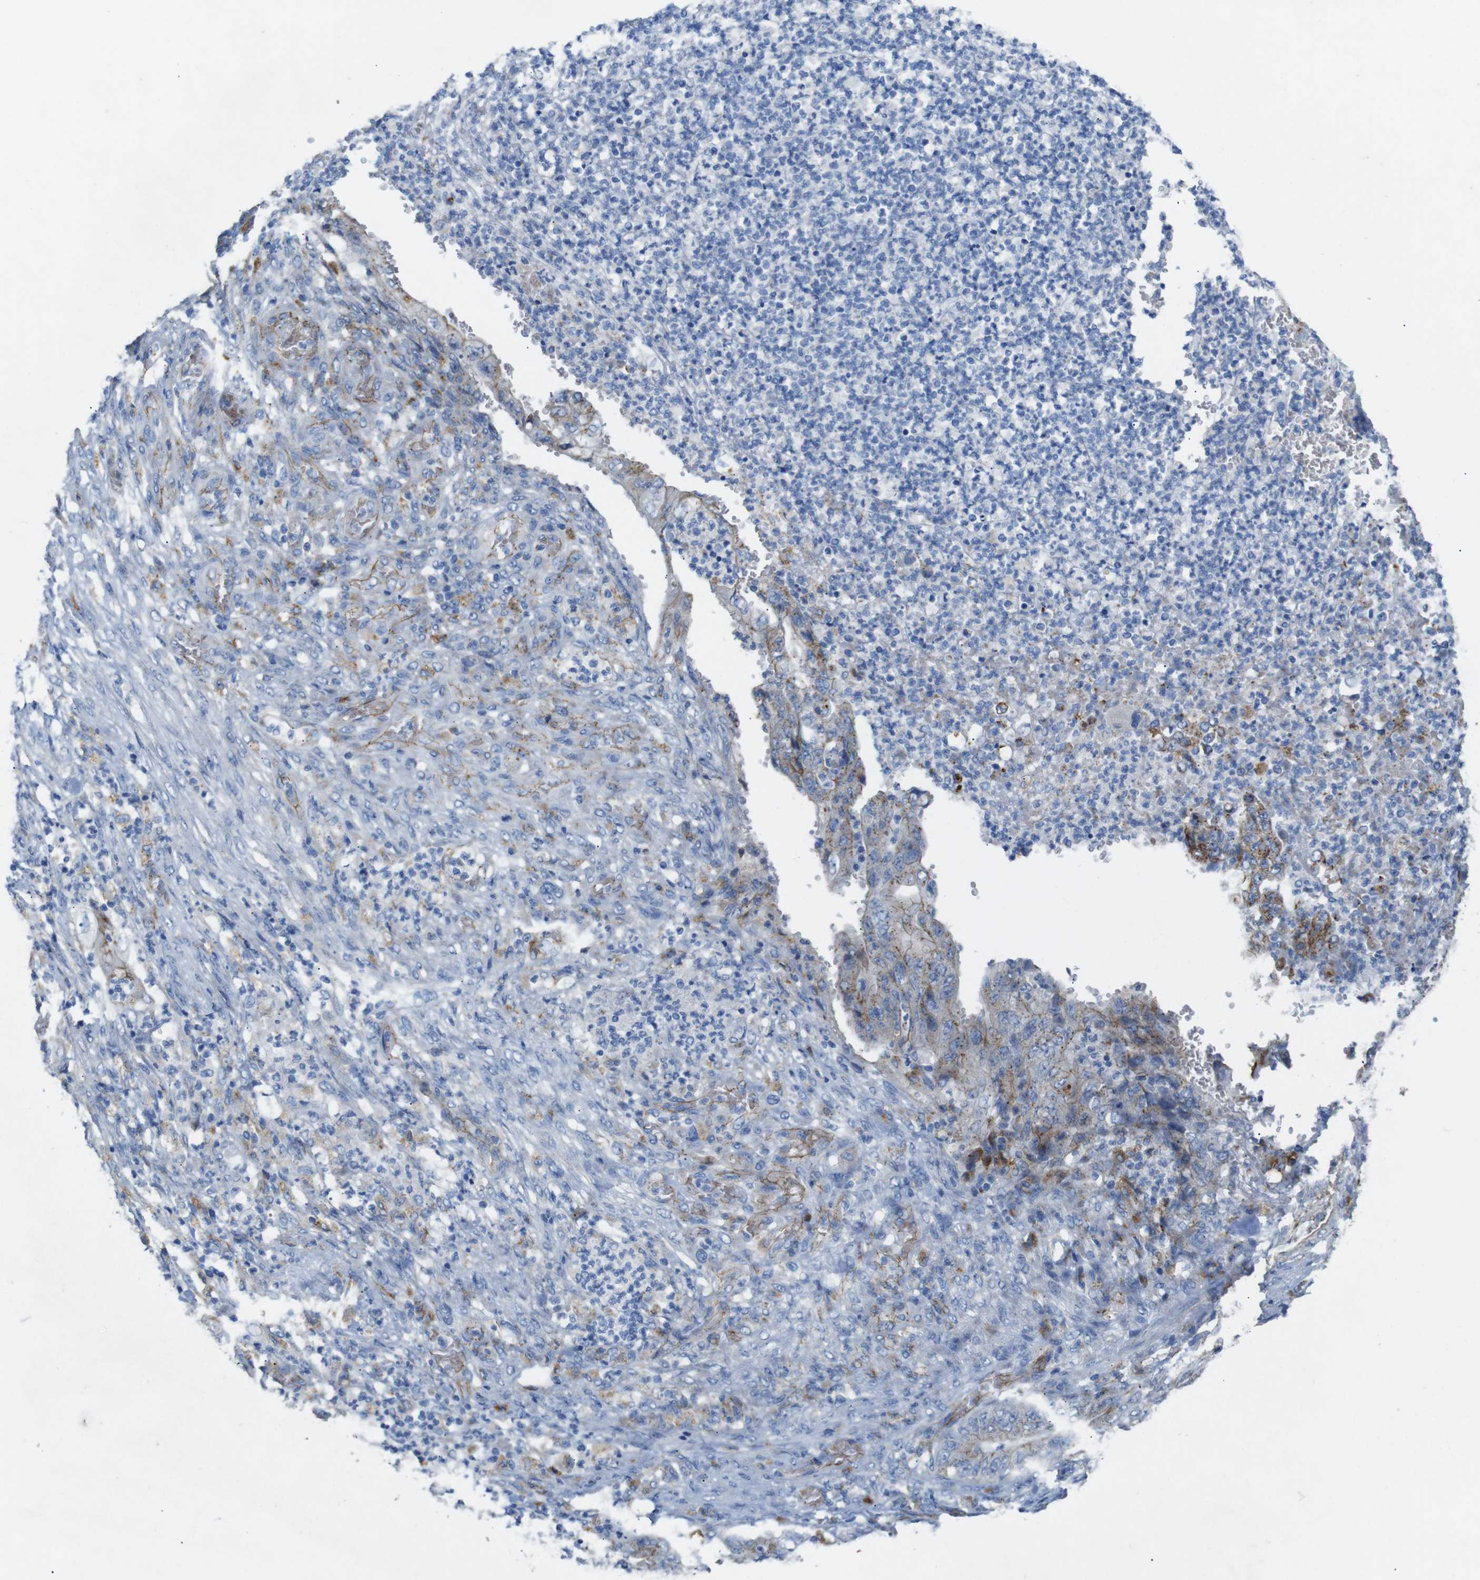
{"staining": {"intensity": "weak", "quantity": "25%-75%", "location": "cytoplasmic/membranous"}, "tissue": "stomach cancer", "cell_type": "Tumor cells", "image_type": "cancer", "snomed": [{"axis": "morphology", "description": "Adenocarcinoma, NOS"}, {"axis": "topography", "description": "Stomach"}], "caption": "Immunohistochemical staining of human stomach cancer shows weak cytoplasmic/membranous protein staining in approximately 25%-75% of tumor cells.", "gene": "NHLRC3", "patient": {"sex": "female", "age": 73}}